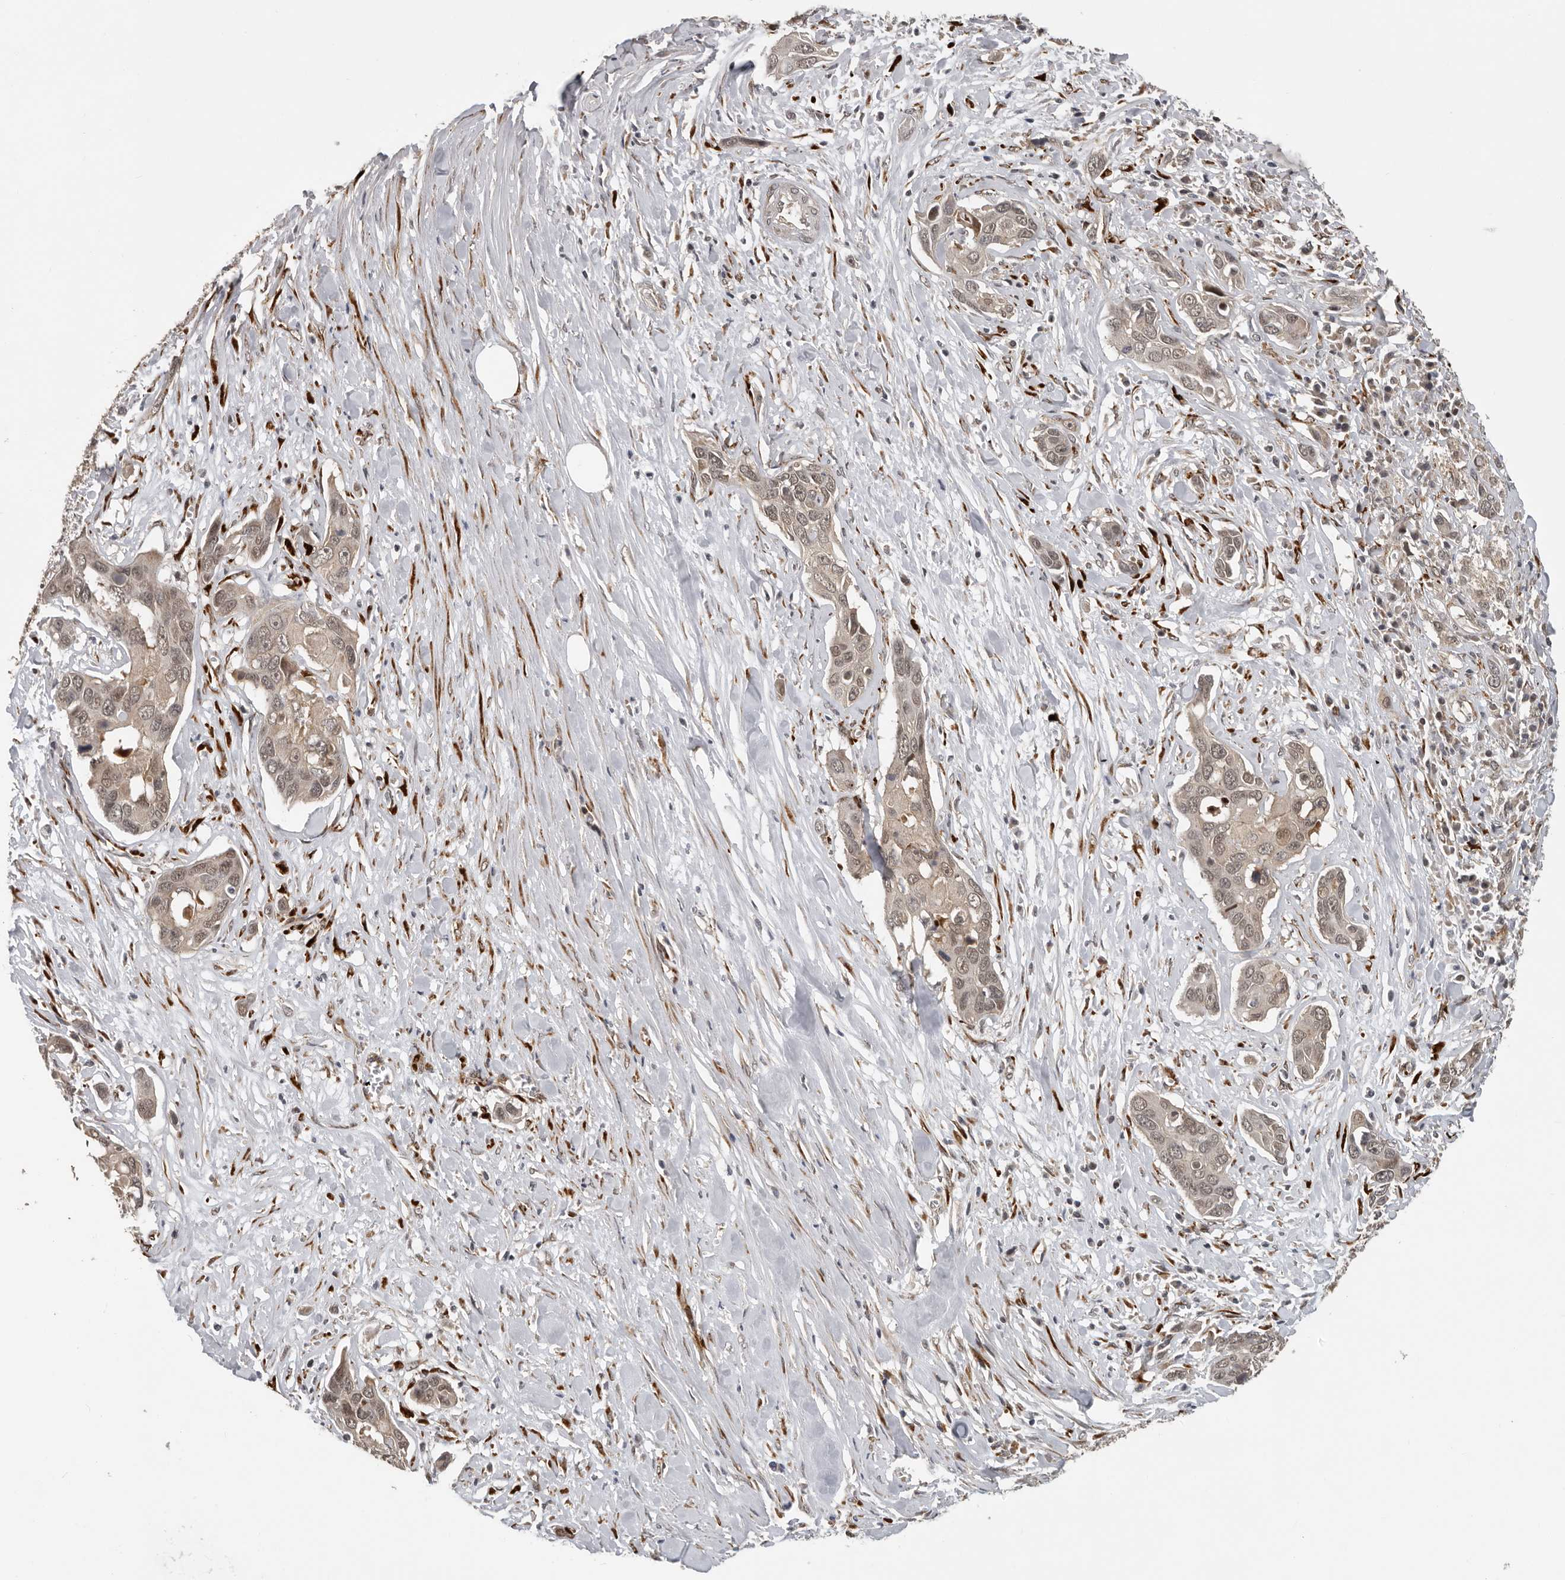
{"staining": {"intensity": "weak", "quantity": ">75%", "location": "nuclear"}, "tissue": "pancreatic cancer", "cell_type": "Tumor cells", "image_type": "cancer", "snomed": [{"axis": "morphology", "description": "Adenocarcinoma, NOS"}, {"axis": "topography", "description": "Pancreas"}], "caption": "Immunohistochemistry micrograph of neoplastic tissue: human pancreatic adenocarcinoma stained using immunohistochemistry reveals low levels of weak protein expression localized specifically in the nuclear of tumor cells, appearing as a nuclear brown color.", "gene": "HENMT1", "patient": {"sex": "female", "age": 60}}